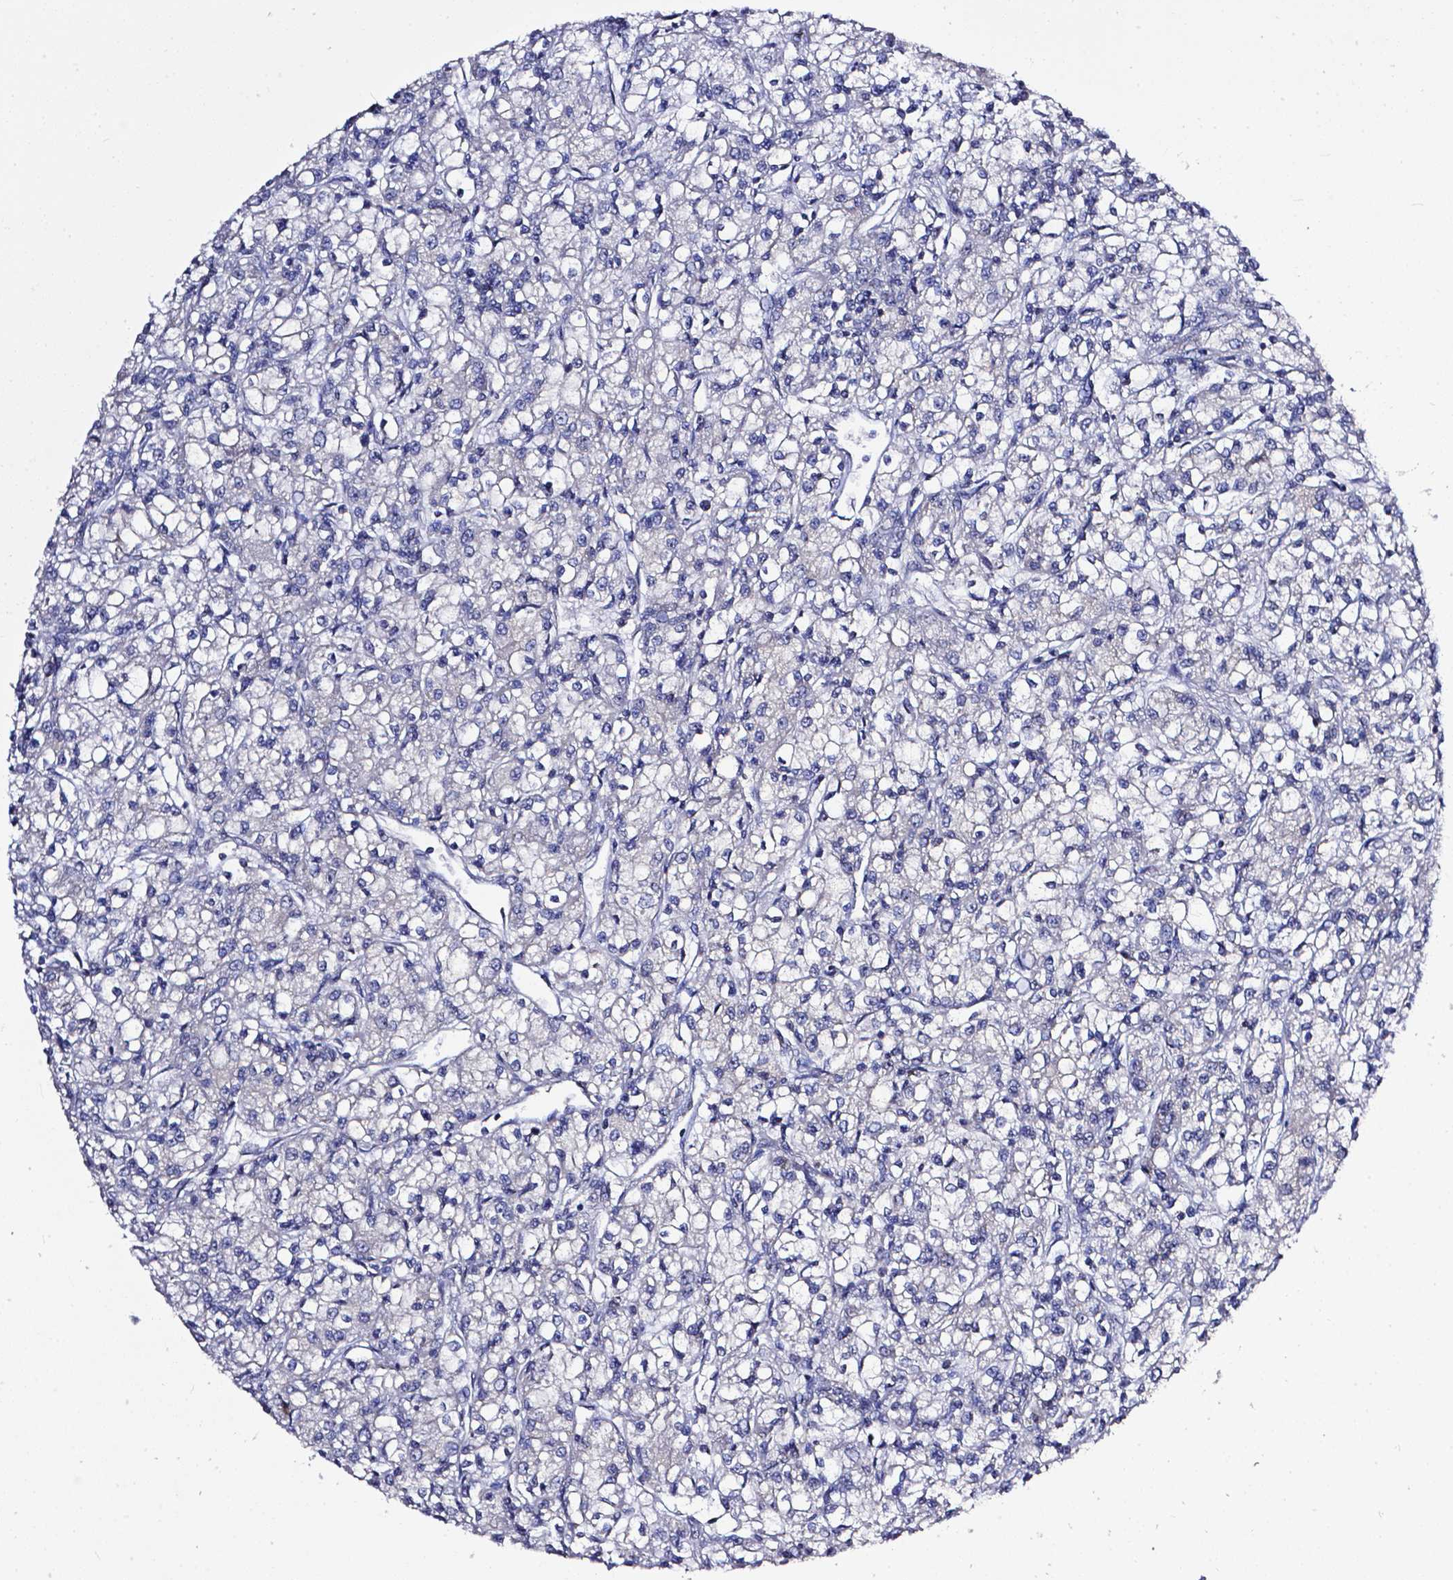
{"staining": {"intensity": "negative", "quantity": "none", "location": "none"}, "tissue": "renal cancer", "cell_type": "Tumor cells", "image_type": "cancer", "snomed": [{"axis": "morphology", "description": "Adenocarcinoma, NOS"}, {"axis": "topography", "description": "Kidney"}], "caption": "The photomicrograph reveals no significant positivity in tumor cells of renal cancer.", "gene": "OTUB1", "patient": {"sex": "female", "age": 59}}